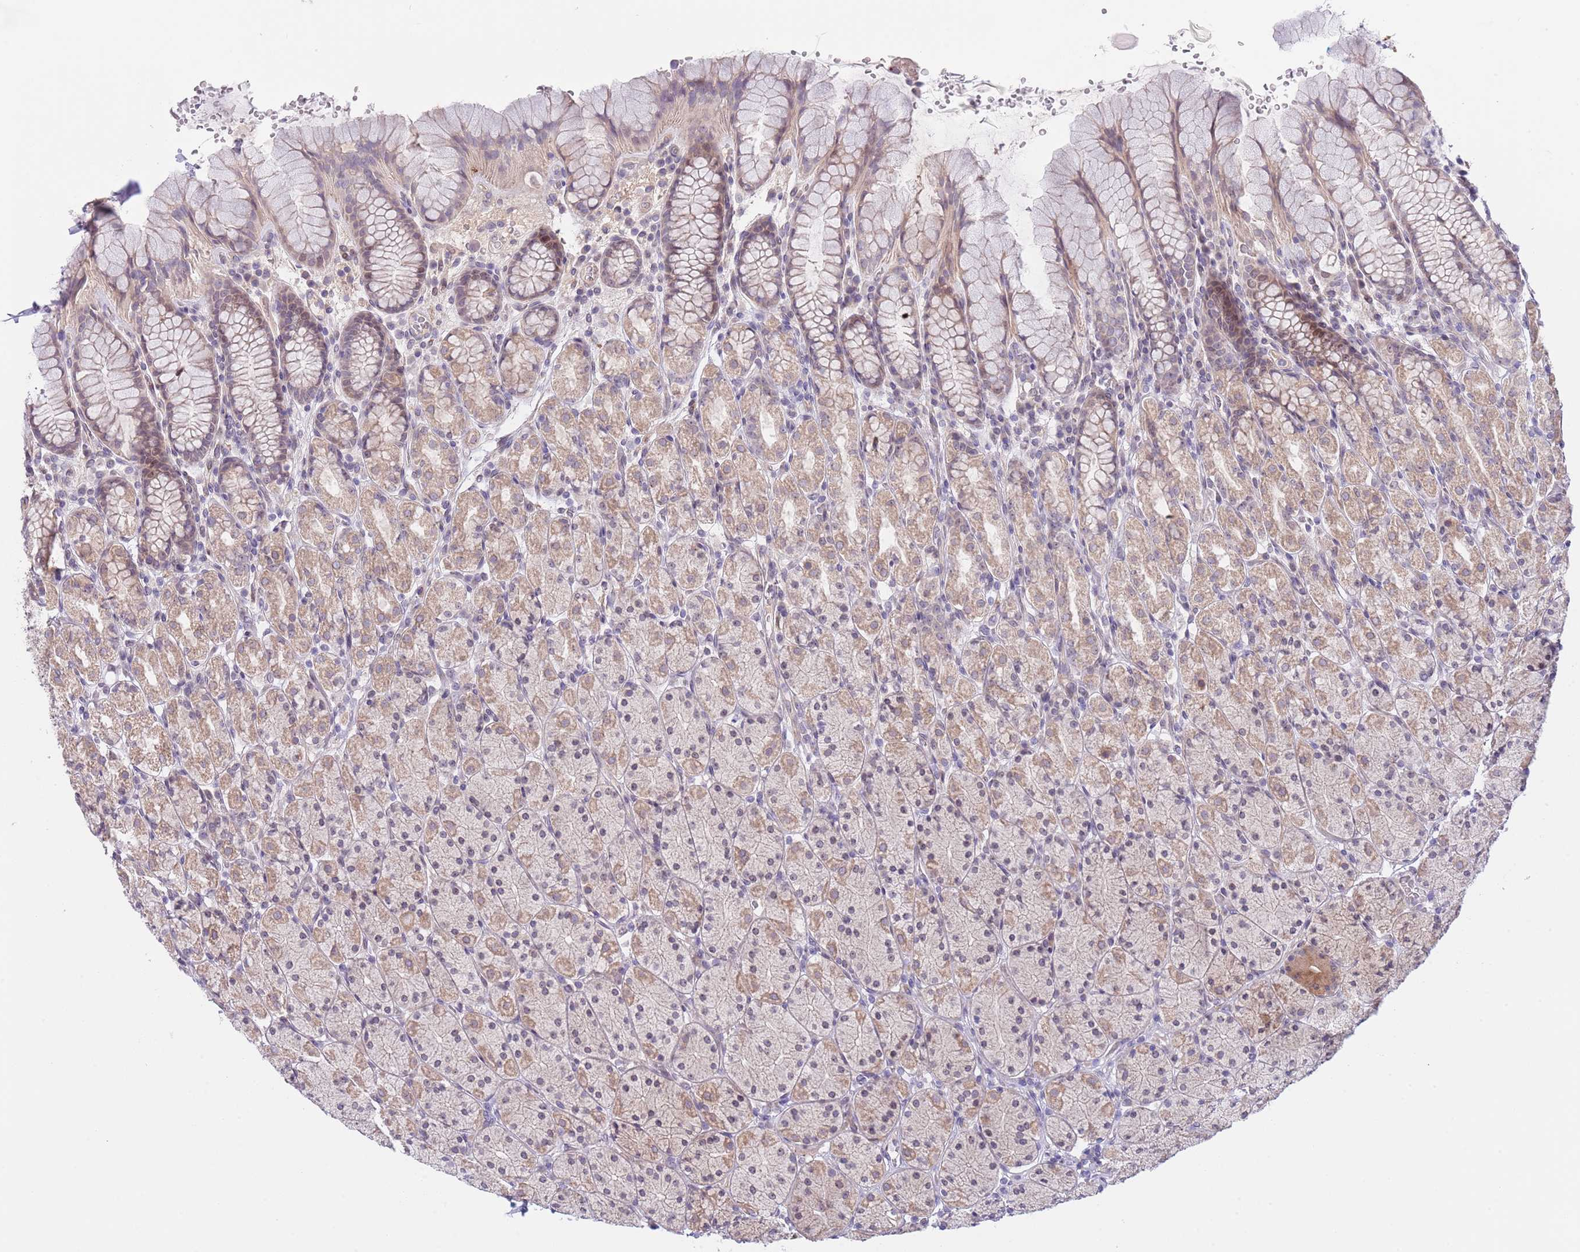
{"staining": {"intensity": "moderate", "quantity": ">75%", "location": "cytoplasmic/membranous,nuclear"}, "tissue": "stomach", "cell_type": "Glandular cells", "image_type": "normal", "snomed": [{"axis": "morphology", "description": "Normal tissue, NOS"}, {"axis": "topography", "description": "Stomach, upper"}, {"axis": "topography", "description": "Stomach"}], "caption": "Immunohistochemical staining of normal stomach demonstrates moderate cytoplasmic/membranous,nuclear protein expression in about >75% of glandular cells. (brown staining indicates protein expression, while blue staining denotes nuclei).", "gene": "AP1S2", "patient": {"sex": "male", "age": 62}}